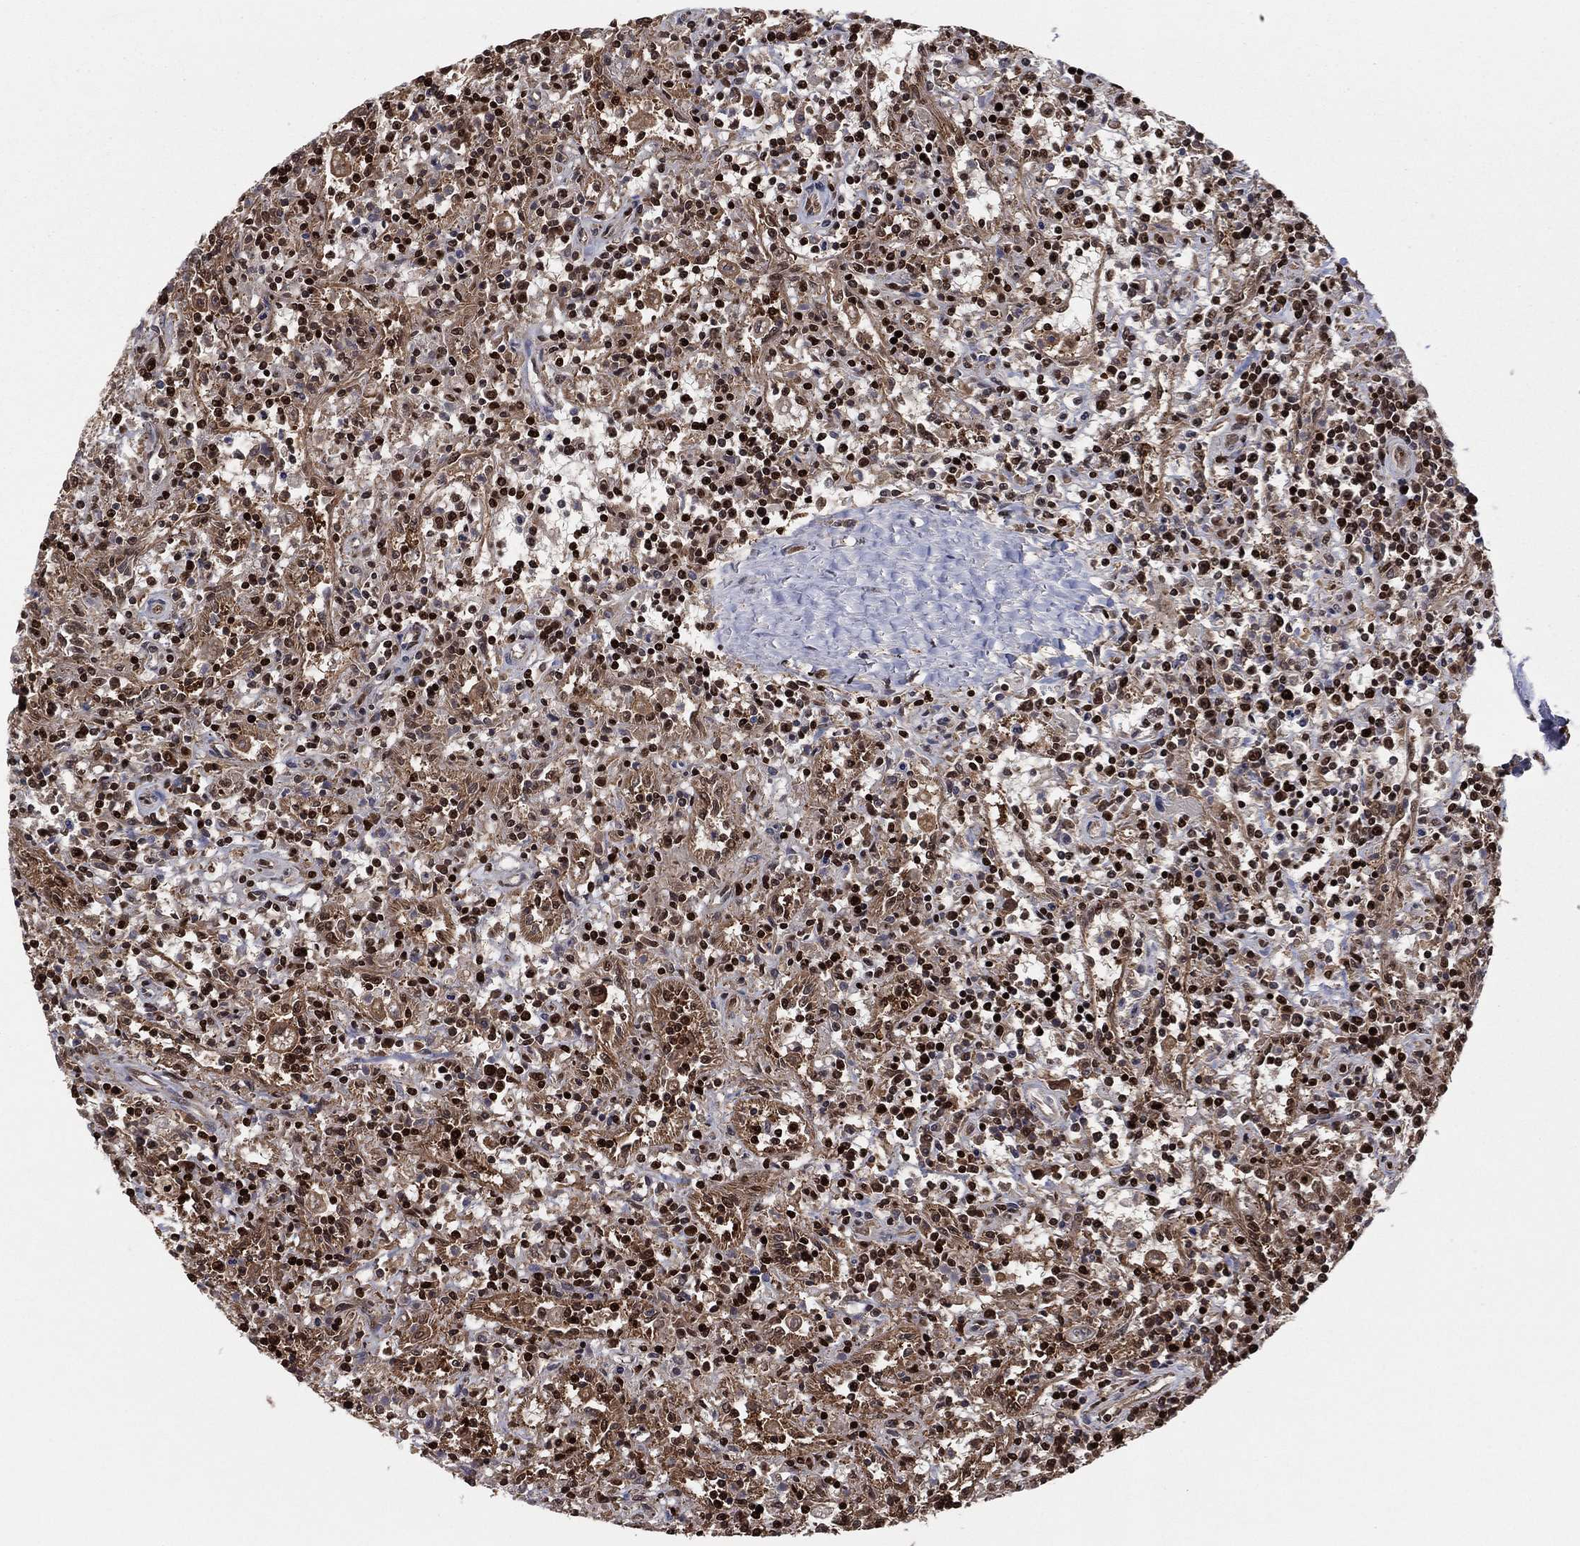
{"staining": {"intensity": "strong", "quantity": "25%-75%", "location": "cytoplasmic/membranous,nuclear"}, "tissue": "lymphoma", "cell_type": "Tumor cells", "image_type": "cancer", "snomed": [{"axis": "morphology", "description": "Malignant lymphoma, non-Hodgkin's type, Low grade"}, {"axis": "topography", "description": "Spleen"}], "caption": "Malignant lymphoma, non-Hodgkin's type (low-grade) stained for a protein (brown) displays strong cytoplasmic/membranous and nuclear positive staining in about 25%-75% of tumor cells.", "gene": "PSMA1", "patient": {"sex": "male", "age": 62}}